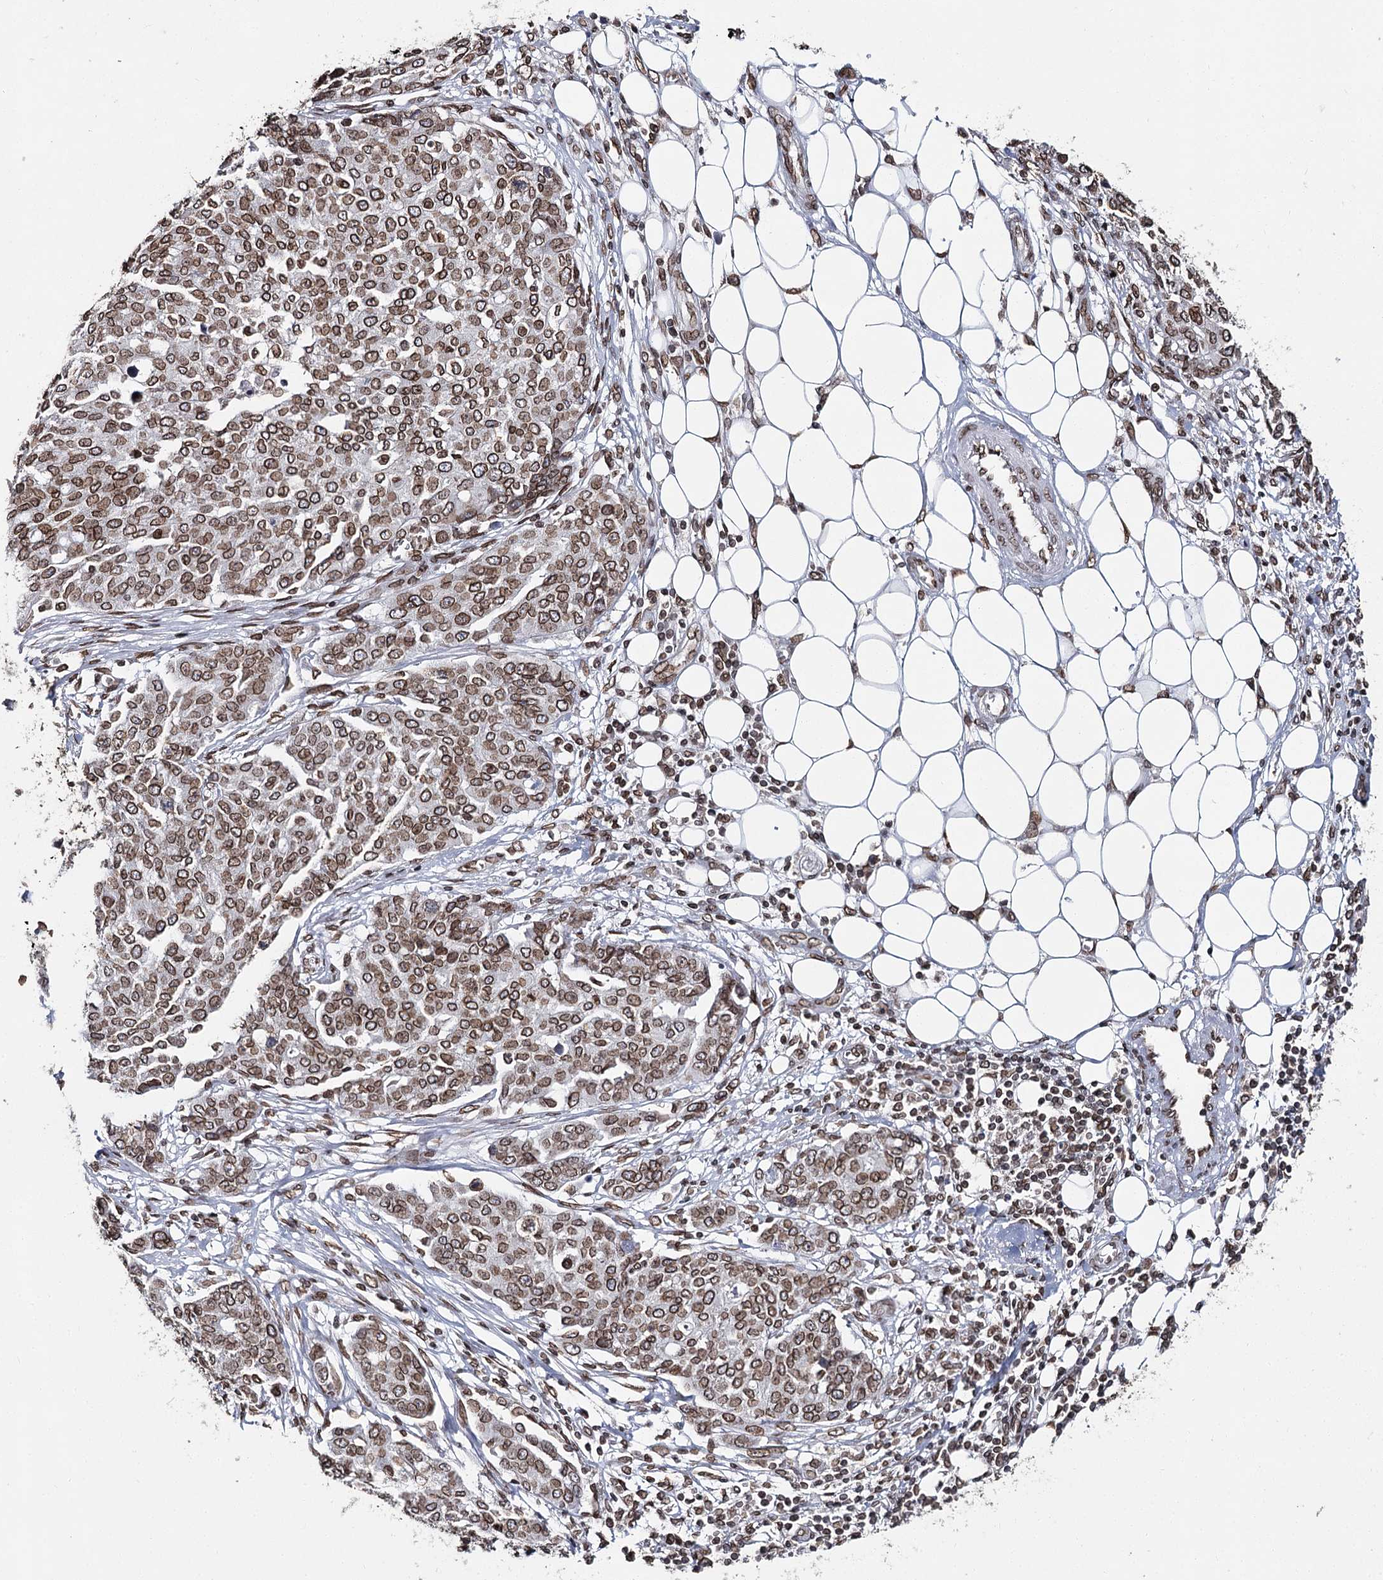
{"staining": {"intensity": "moderate", "quantity": ">75%", "location": "cytoplasmic/membranous,nuclear"}, "tissue": "ovarian cancer", "cell_type": "Tumor cells", "image_type": "cancer", "snomed": [{"axis": "morphology", "description": "Cystadenocarcinoma, serous, NOS"}, {"axis": "topography", "description": "Soft tissue"}, {"axis": "topography", "description": "Ovary"}], "caption": "Ovarian cancer tissue shows moderate cytoplasmic/membranous and nuclear expression in about >75% of tumor cells The protein of interest is shown in brown color, while the nuclei are stained blue.", "gene": "KIAA0930", "patient": {"sex": "female", "age": 57}}